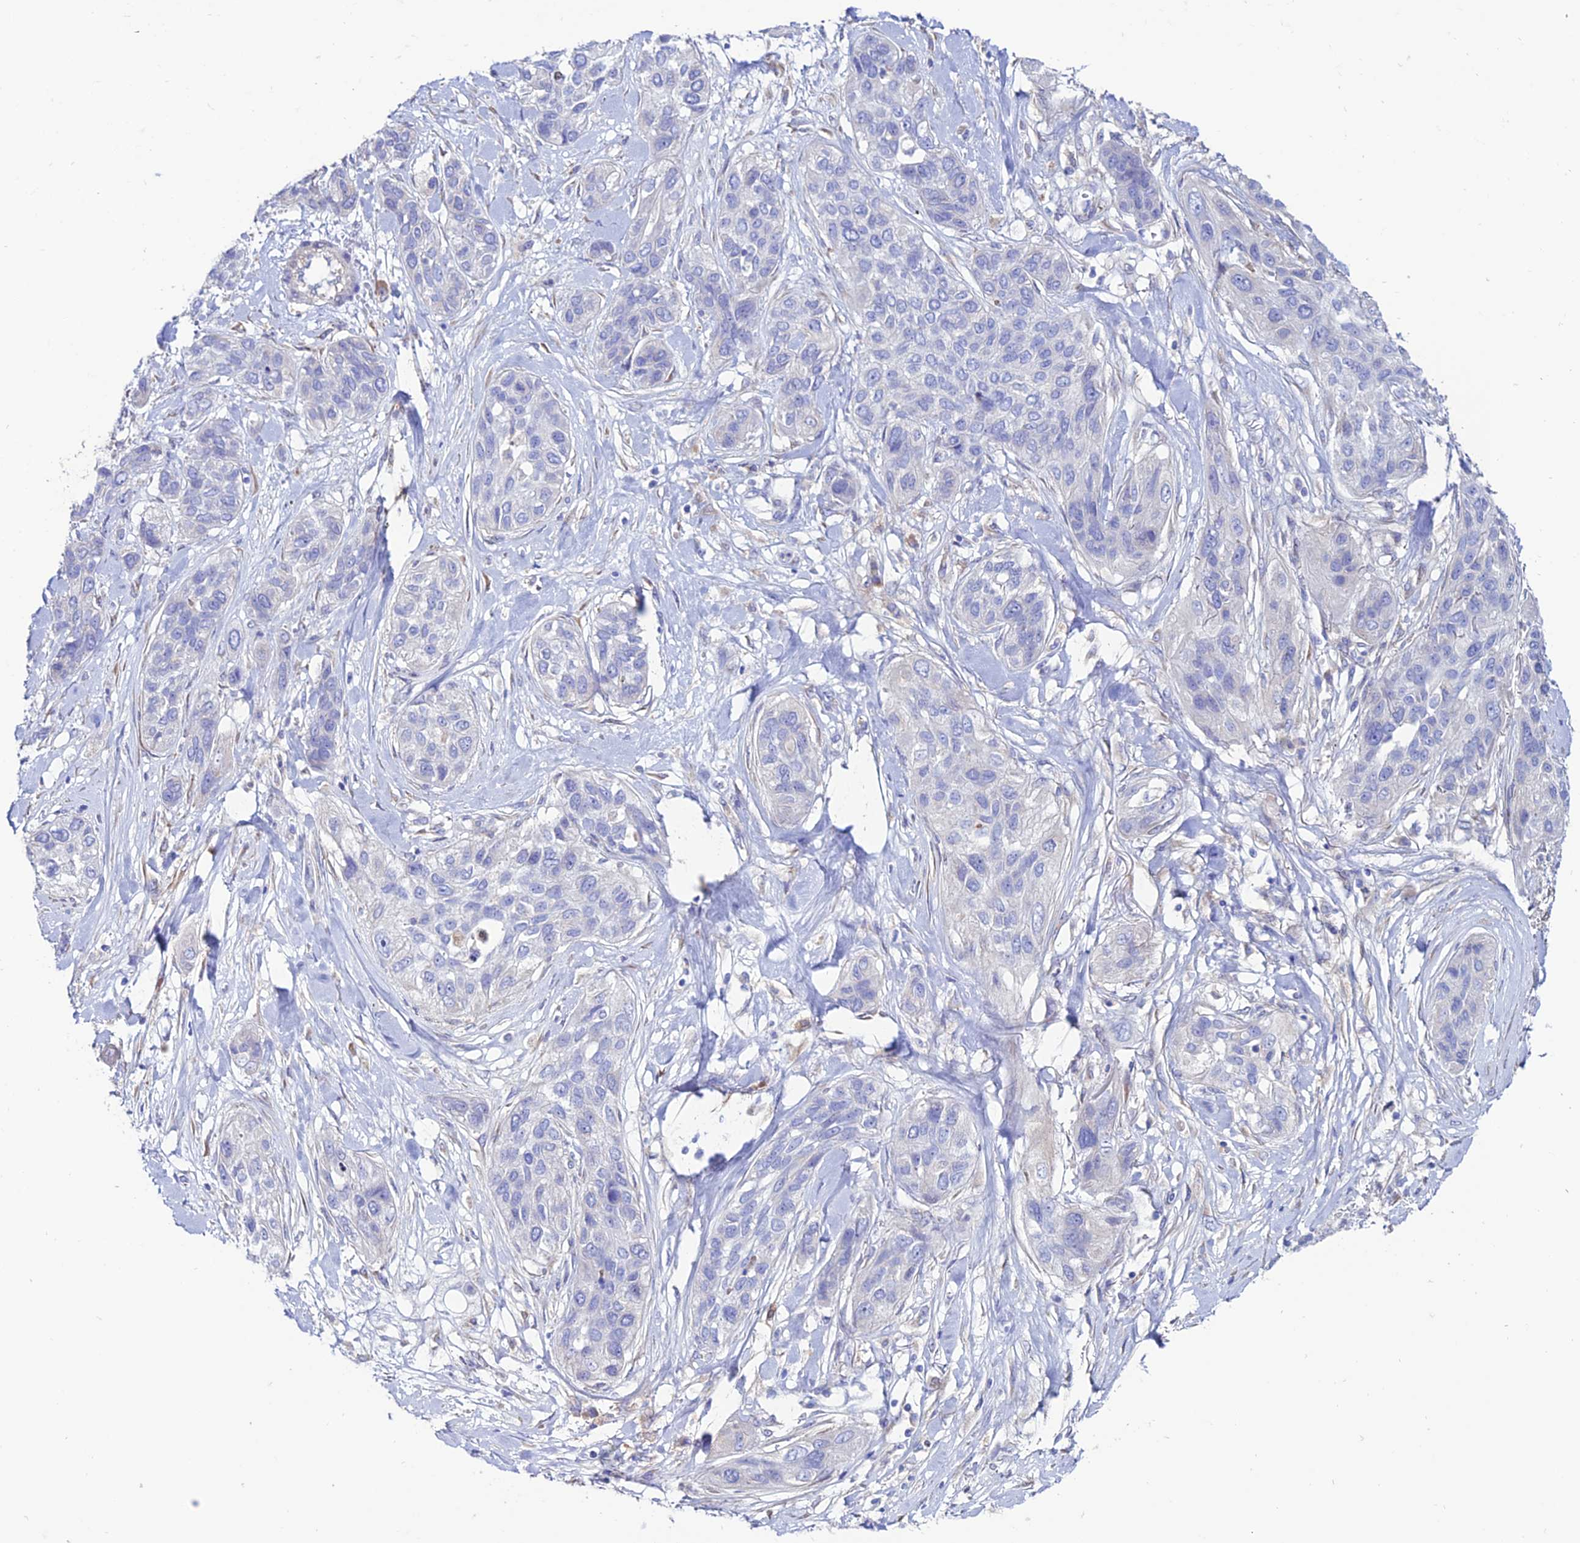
{"staining": {"intensity": "negative", "quantity": "none", "location": "none"}, "tissue": "lung cancer", "cell_type": "Tumor cells", "image_type": "cancer", "snomed": [{"axis": "morphology", "description": "Squamous cell carcinoma, NOS"}, {"axis": "topography", "description": "Lung"}], "caption": "The IHC photomicrograph has no significant positivity in tumor cells of lung cancer tissue. (Stains: DAB immunohistochemistry (IHC) with hematoxylin counter stain, Microscopy: brightfield microscopy at high magnification).", "gene": "OR51Q1", "patient": {"sex": "female", "age": 70}}